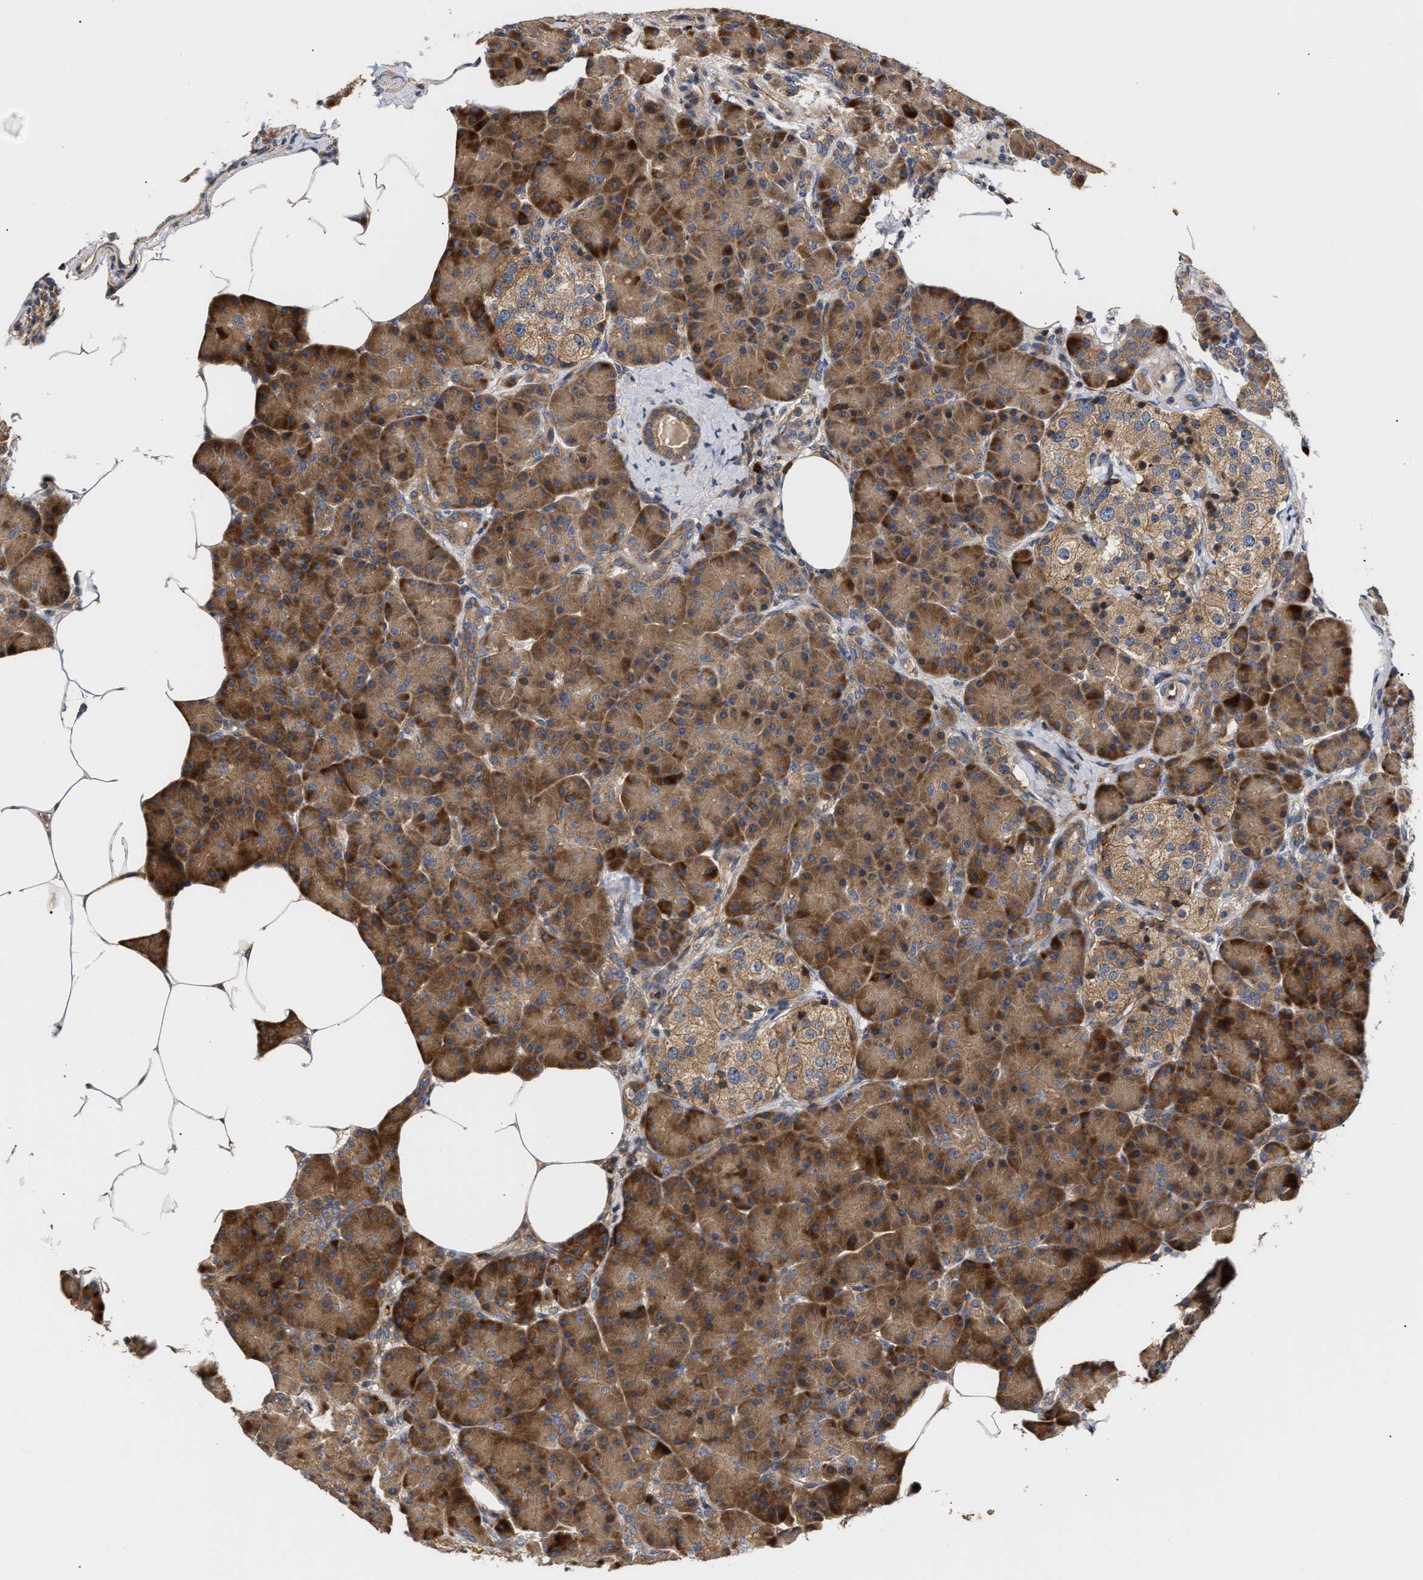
{"staining": {"intensity": "strong", "quantity": ">75%", "location": "cytoplasmic/membranous"}, "tissue": "pancreas", "cell_type": "Exocrine glandular cells", "image_type": "normal", "snomed": [{"axis": "morphology", "description": "Normal tissue, NOS"}, {"axis": "topography", "description": "Pancreas"}], "caption": "A high amount of strong cytoplasmic/membranous staining is seen in about >75% of exocrine glandular cells in benign pancreas. (DAB (3,3'-diaminobenzidine) IHC, brown staining for protein, blue staining for nuclei).", "gene": "CLIP2", "patient": {"sex": "female", "age": 70}}